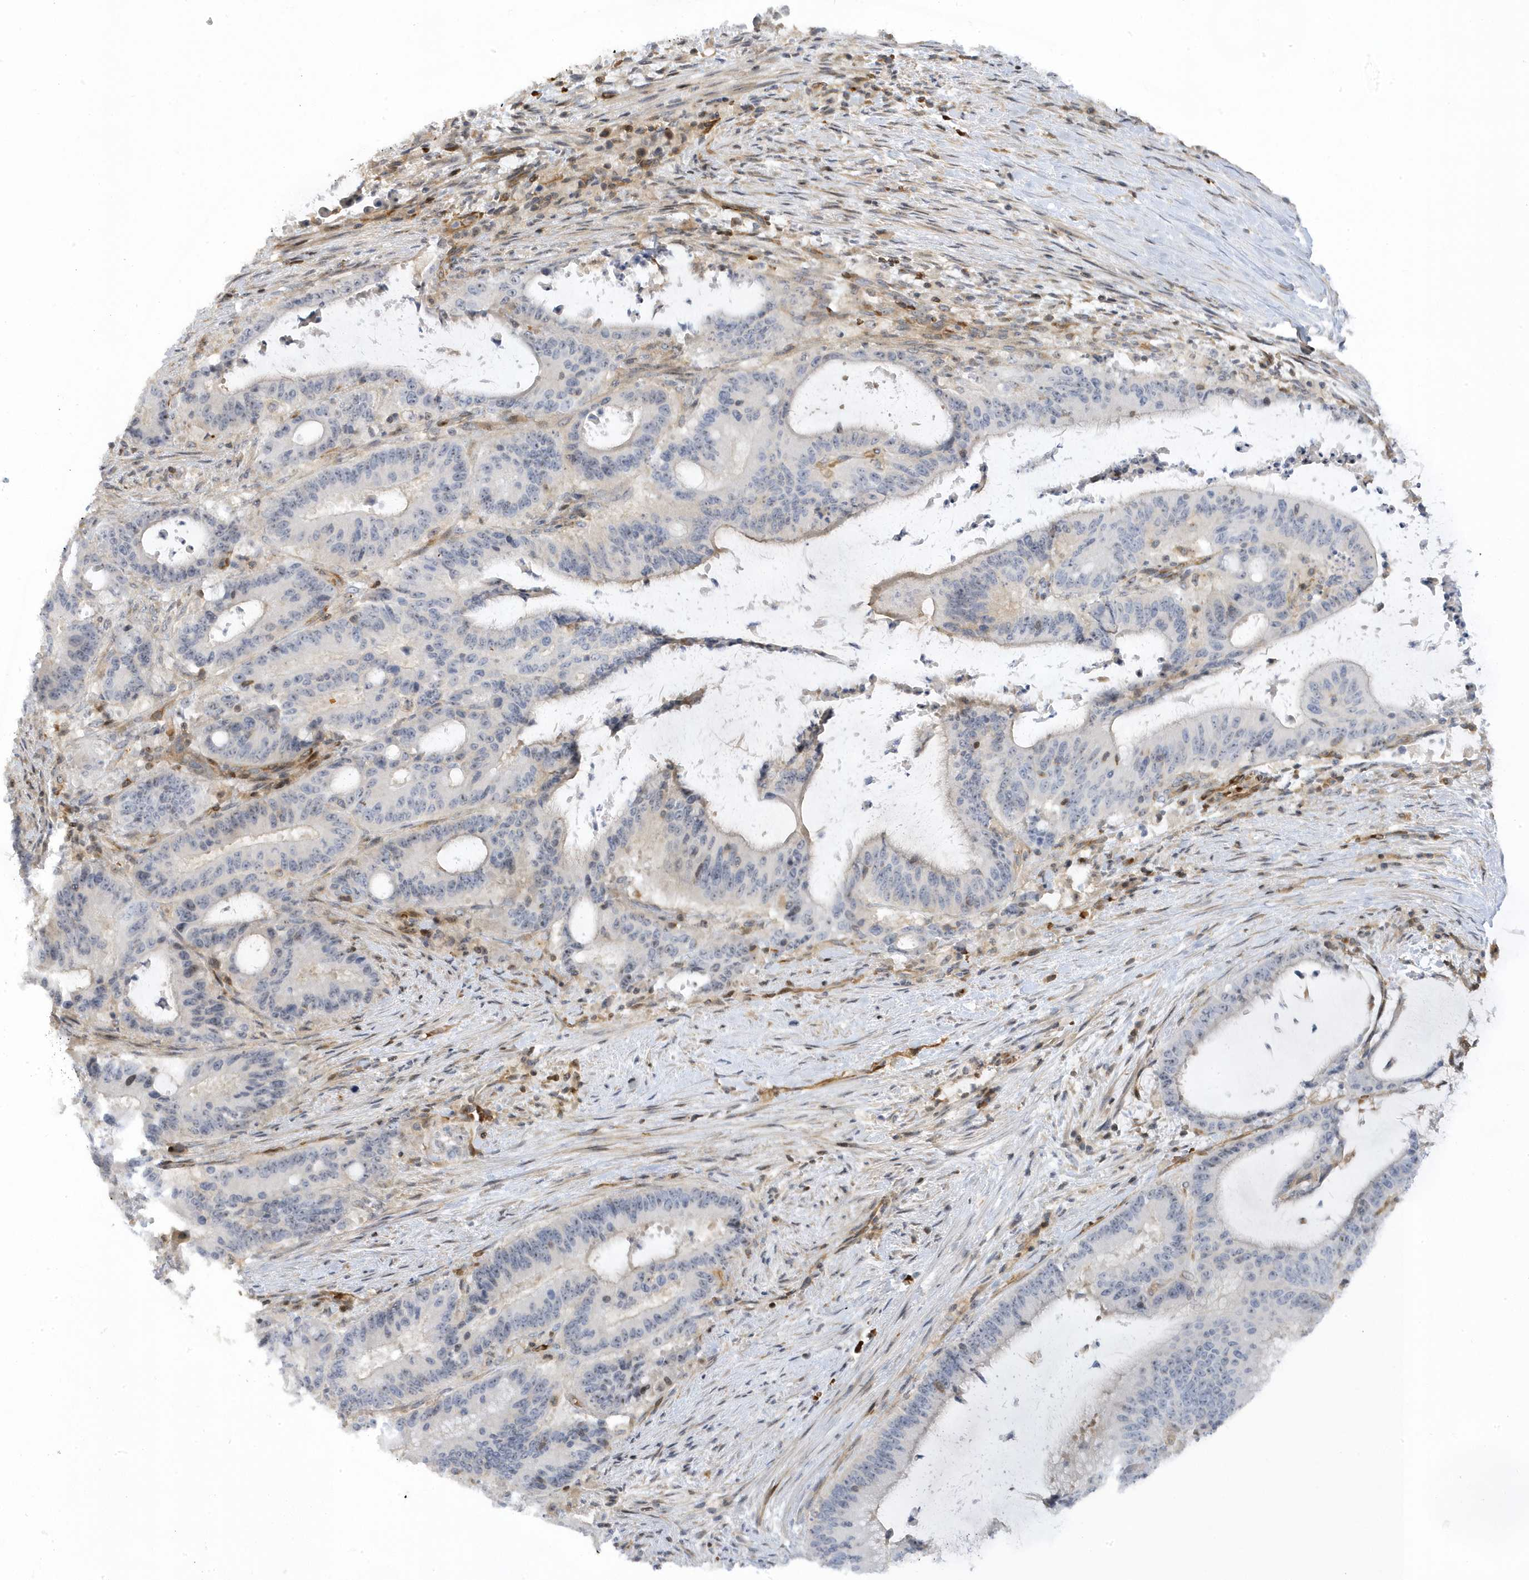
{"staining": {"intensity": "negative", "quantity": "none", "location": "none"}, "tissue": "liver cancer", "cell_type": "Tumor cells", "image_type": "cancer", "snomed": [{"axis": "morphology", "description": "Normal tissue, NOS"}, {"axis": "morphology", "description": "Cholangiocarcinoma"}, {"axis": "topography", "description": "Liver"}, {"axis": "topography", "description": "Peripheral nerve tissue"}], "caption": "Protein analysis of cholangiocarcinoma (liver) exhibits no significant expression in tumor cells. (Stains: DAB (3,3'-diaminobenzidine) immunohistochemistry with hematoxylin counter stain, Microscopy: brightfield microscopy at high magnification).", "gene": "MAP7D3", "patient": {"sex": "female", "age": 73}}